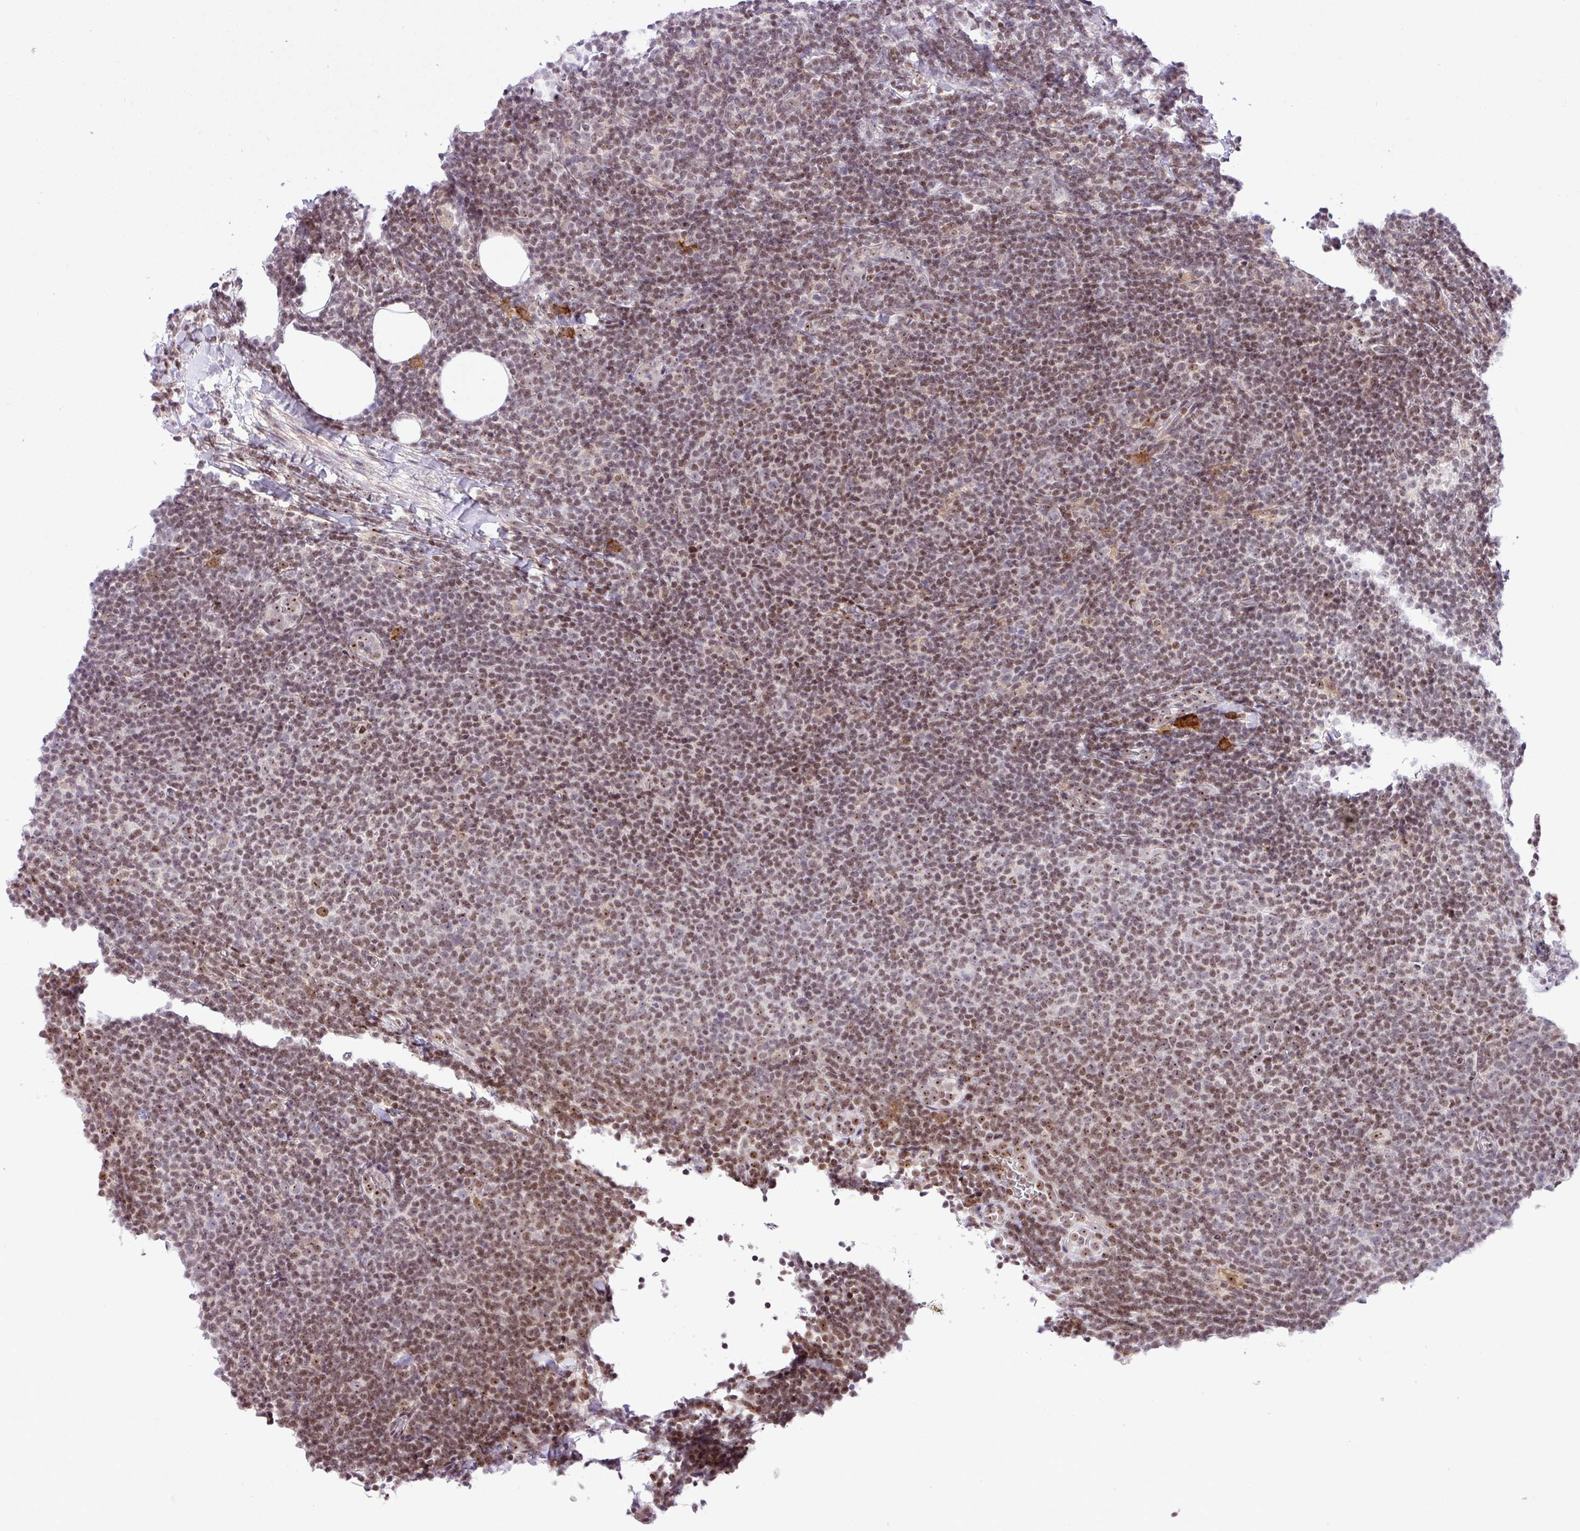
{"staining": {"intensity": "moderate", "quantity": ">75%", "location": "nuclear"}, "tissue": "lymphoma", "cell_type": "Tumor cells", "image_type": "cancer", "snomed": [{"axis": "morphology", "description": "Malignant lymphoma, non-Hodgkin's type, Low grade"}, {"axis": "topography", "description": "Lymph node"}], "caption": "Malignant lymphoma, non-Hodgkin's type (low-grade) tissue demonstrates moderate nuclear positivity in approximately >75% of tumor cells, visualized by immunohistochemistry.", "gene": "CCDC137", "patient": {"sex": "male", "age": 66}}